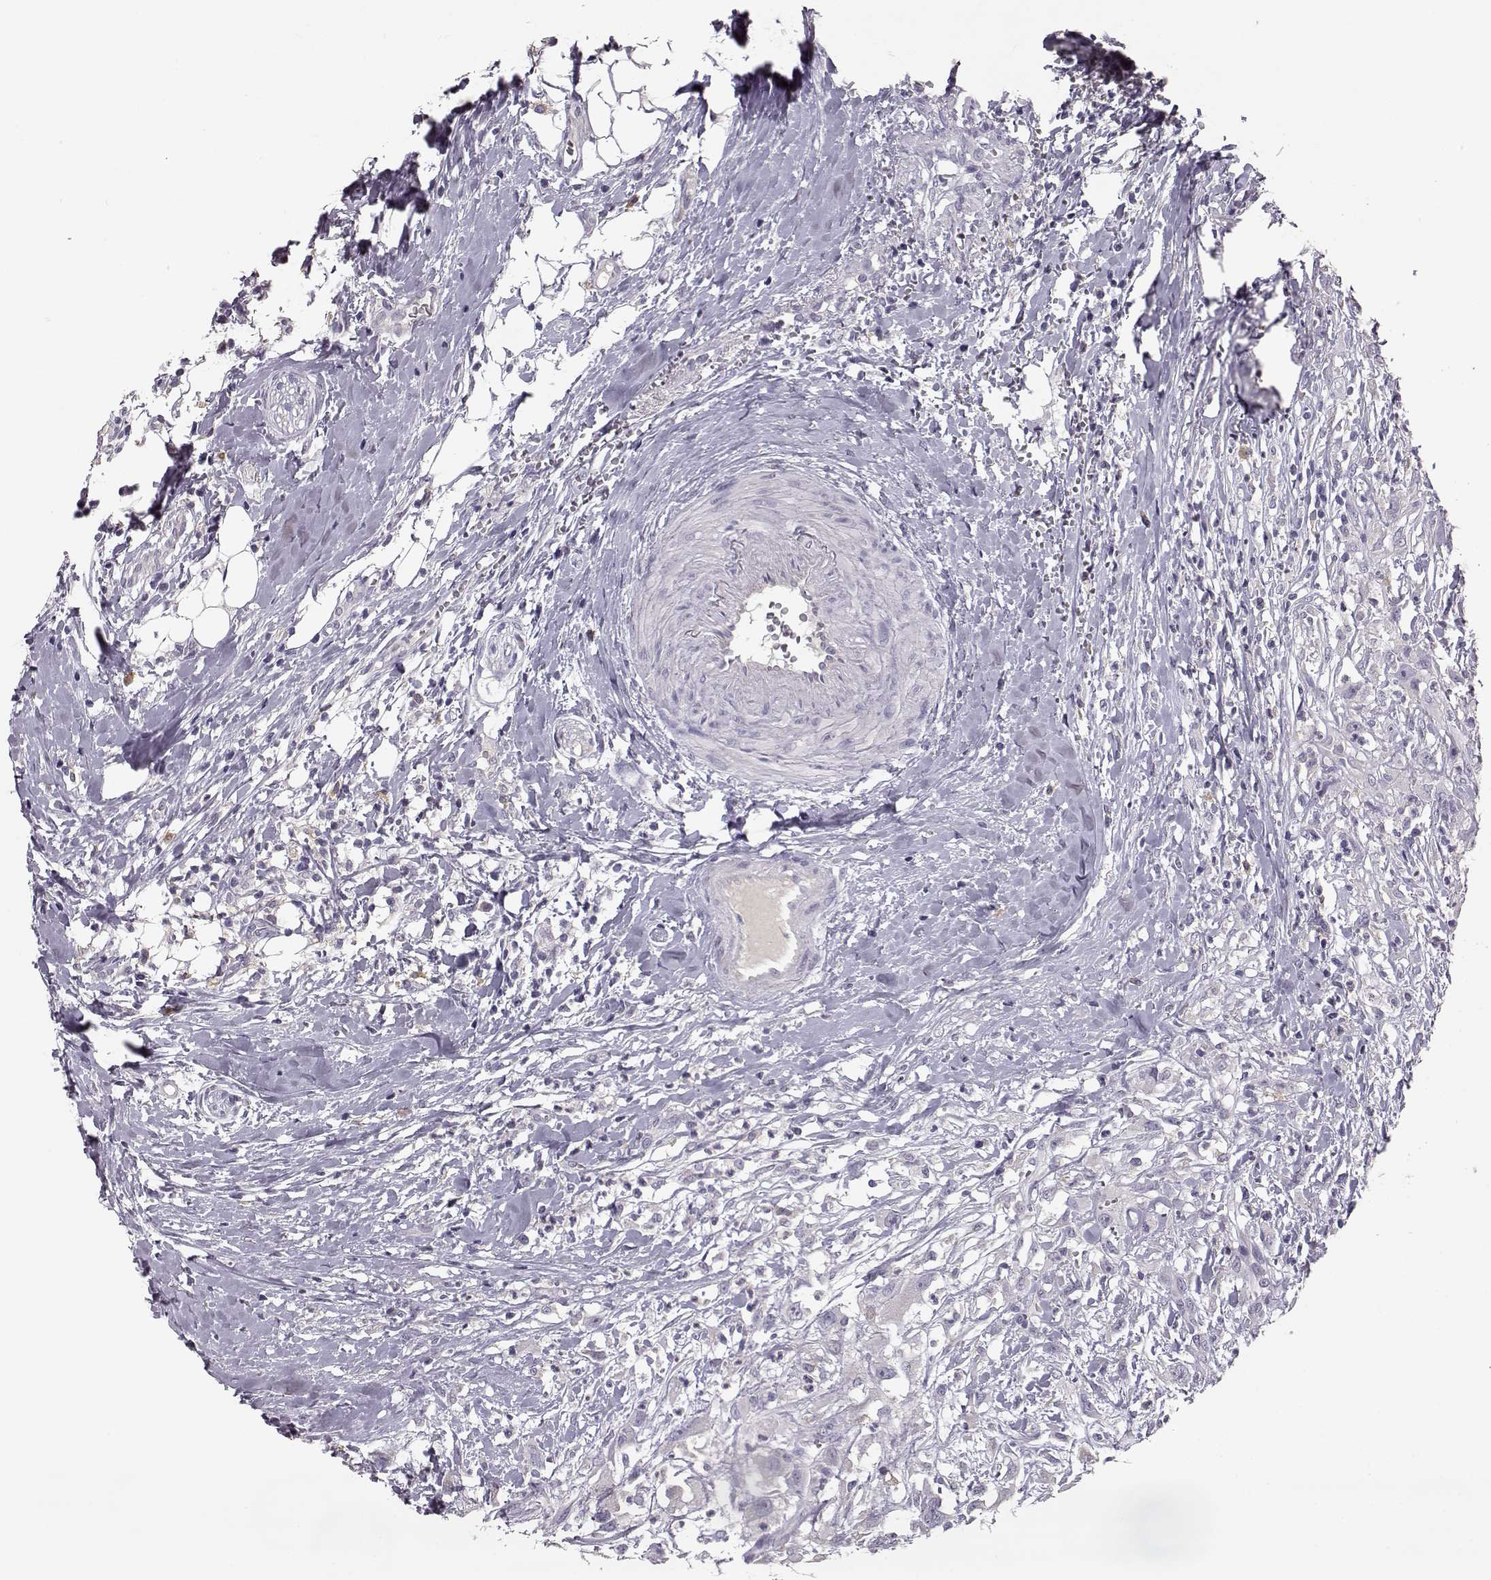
{"staining": {"intensity": "negative", "quantity": "none", "location": "none"}, "tissue": "head and neck cancer", "cell_type": "Tumor cells", "image_type": "cancer", "snomed": [{"axis": "morphology", "description": "Squamous cell carcinoma, NOS"}, {"axis": "morphology", "description": "Squamous cell carcinoma, metastatic, NOS"}, {"axis": "topography", "description": "Oral tissue"}, {"axis": "topography", "description": "Head-Neck"}], "caption": "DAB (3,3'-diaminobenzidine) immunohistochemical staining of head and neck metastatic squamous cell carcinoma exhibits no significant positivity in tumor cells. Brightfield microscopy of IHC stained with DAB (brown) and hematoxylin (blue), captured at high magnification.", "gene": "GHR", "patient": {"sex": "female", "age": 85}}